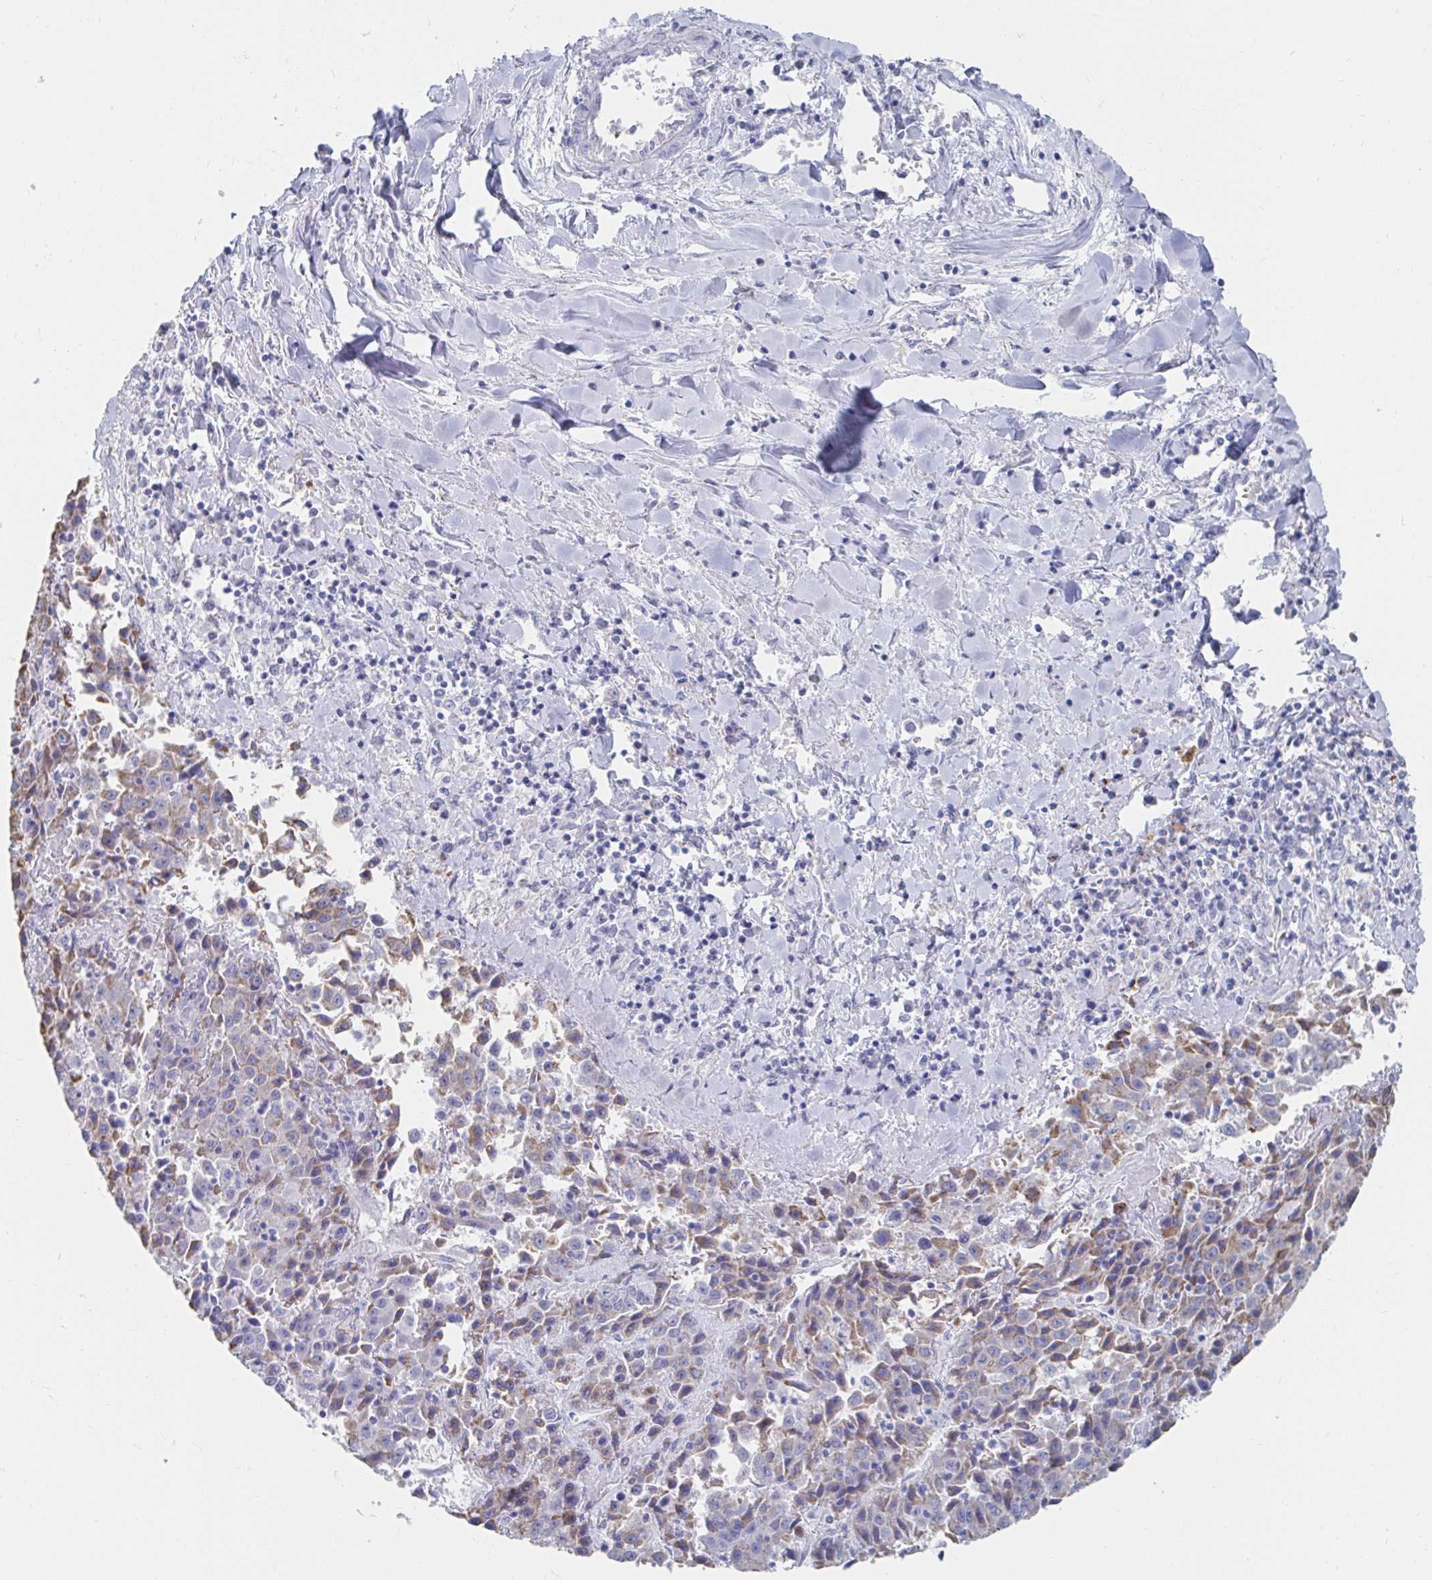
{"staining": {"intensity": "weak", "quantity": "<25%", "location": "cytoplasmic/membranous"}, "tissue": "liver cancer", "cell_type": "Tumor cells", "image_type": "cancer", "snomed": [{"axis": "morphology", "description": "Carcinoma, Hepatocellular, NOS"}, {"axis": "topography", "description": "Liver"}], "caption": "The image exhibits no significant positivity in tumor cells of liver cancer (hepatocellular carcinoma).", "gene": "LAMC3", "patient": {"sex": "female", "age": 53}}